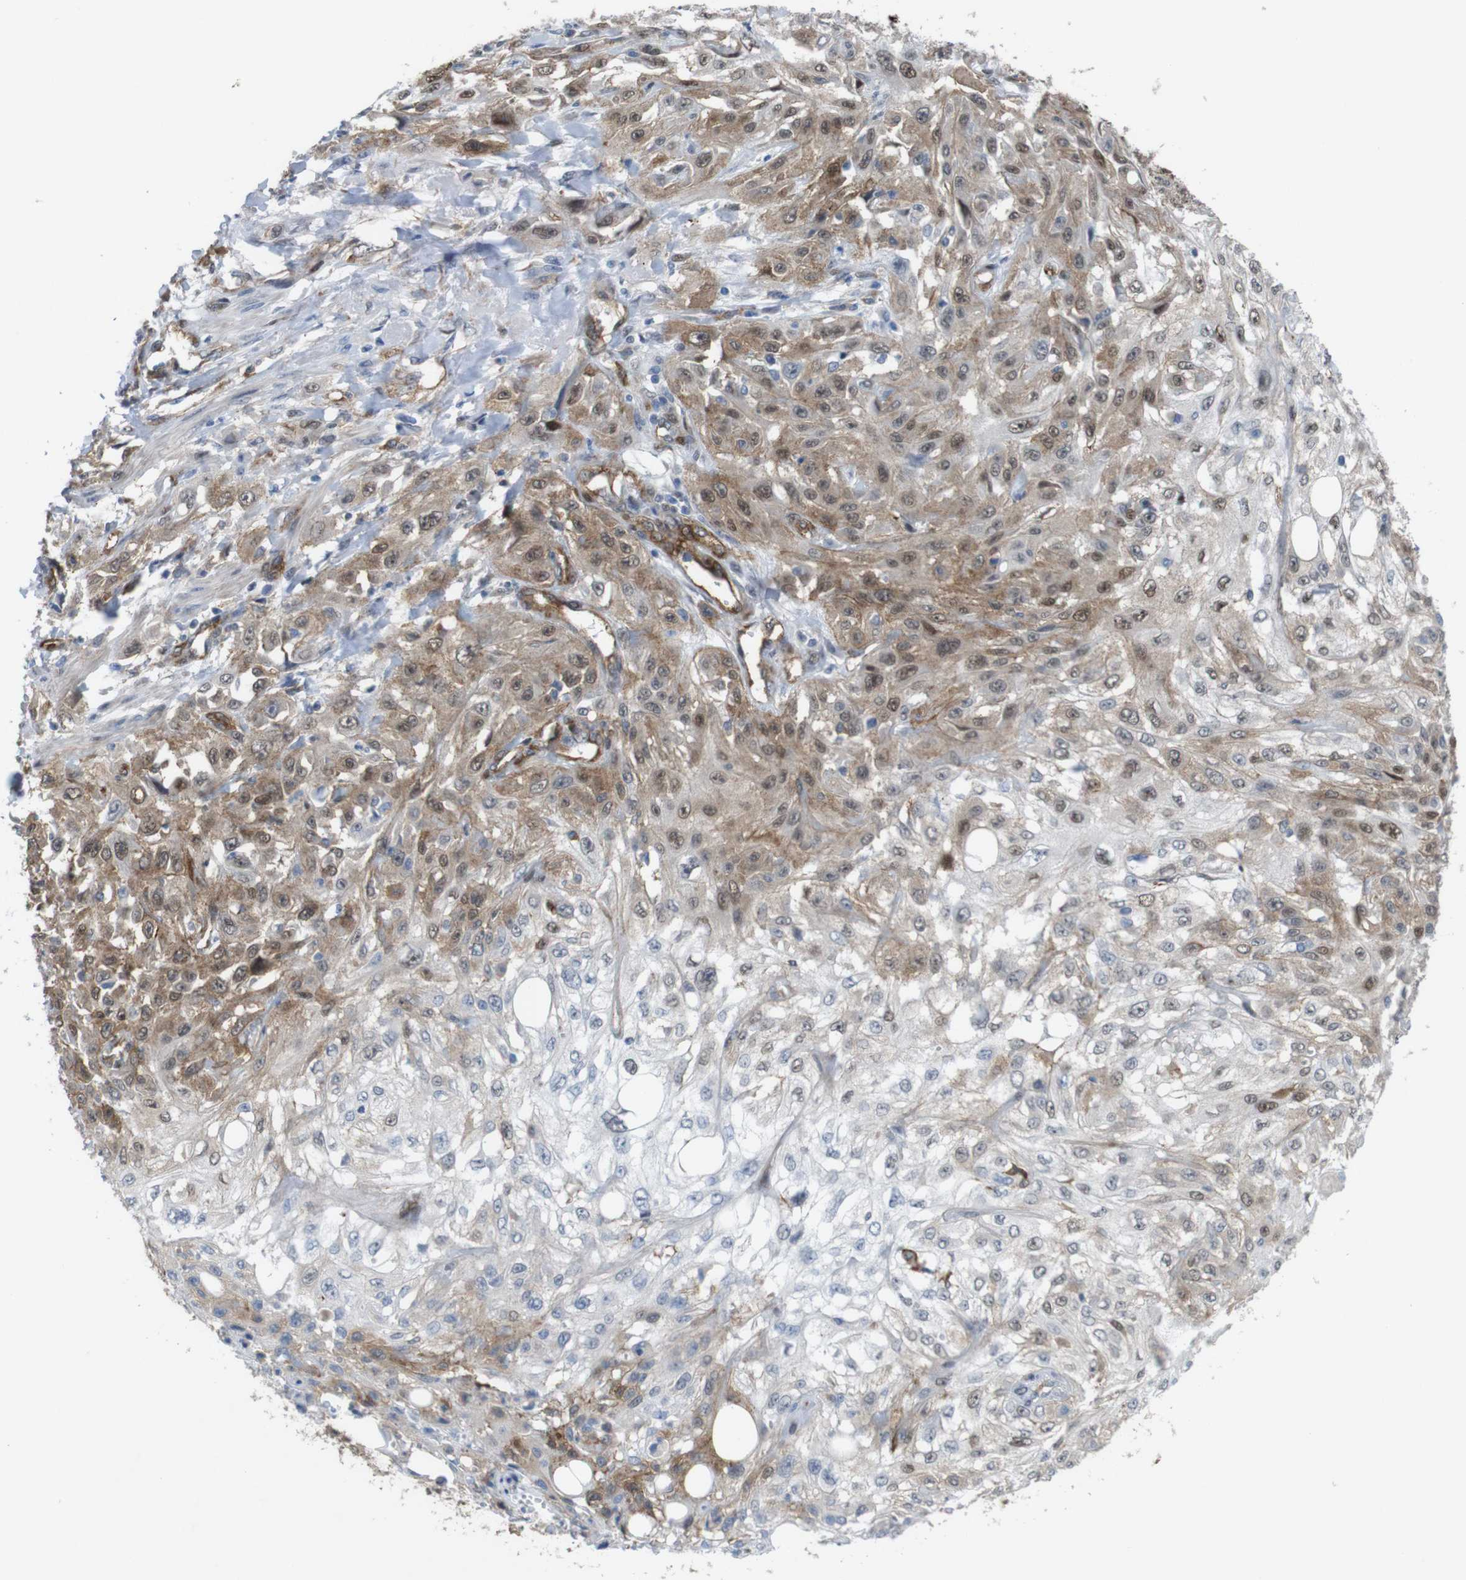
{"staining": {"intensity": "moderate", "quantity": ">75%", "location": "cytoplasmic/membranous"}, "tissue": "skin cancer", "cell_type": "Tumor cells", "image_type": "cancer", "snomed": [{"axis": "morphology", "description": "Squamous cell carcinoma, NOS"}, {"axis": "topography", "description": "Skin"}], "caption": "Tumor cells show medium levels of moderate cytoplasmic/membranous positivity in about >75% of cells in skin cancer (squamous cell carcinoma). (DAB IHC, brown staining for protein, blue staining for nuclei).", "gene": "PTGER4", "patient": {"sex": "male", "age": 75}}